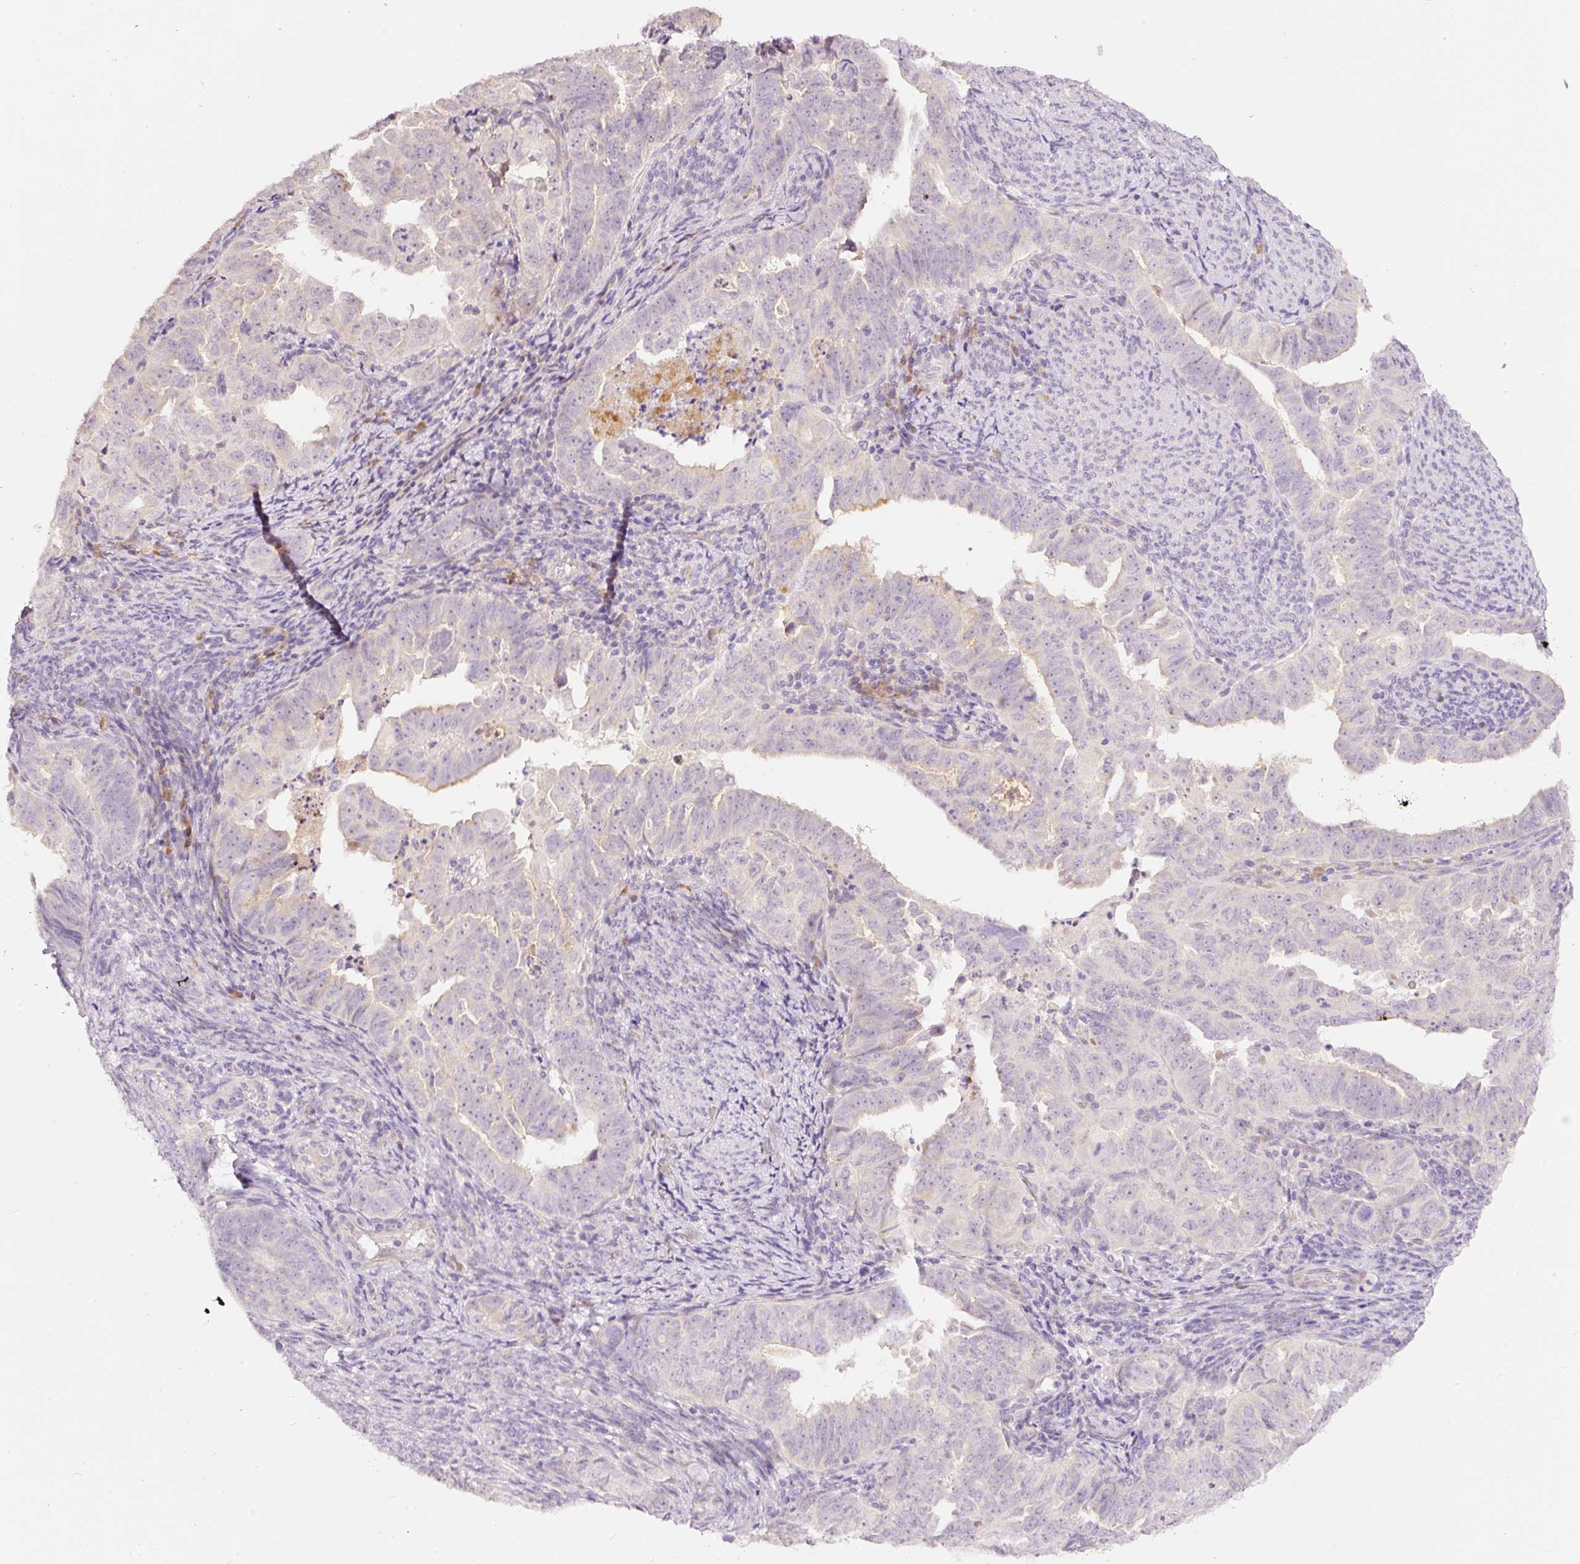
{"staining": {"intensity": "negative", "quantity": "none", "location": "none"}, "tissue": "endometrial cancer", "cell_type": "Tumor cells", "image_type": "cancer", "snomed": [{"axis": "morphology", "description": "Adenocarcinoma, NOS"}, {"axis": "topography", "description": "Endometrium"}], "caption": "Endometrial cancer was stained to show a protein in brown. There is no significant expression in tumor cells.", "gene": "RSPO2", "patient": {"sex": "female", "age": 65}}